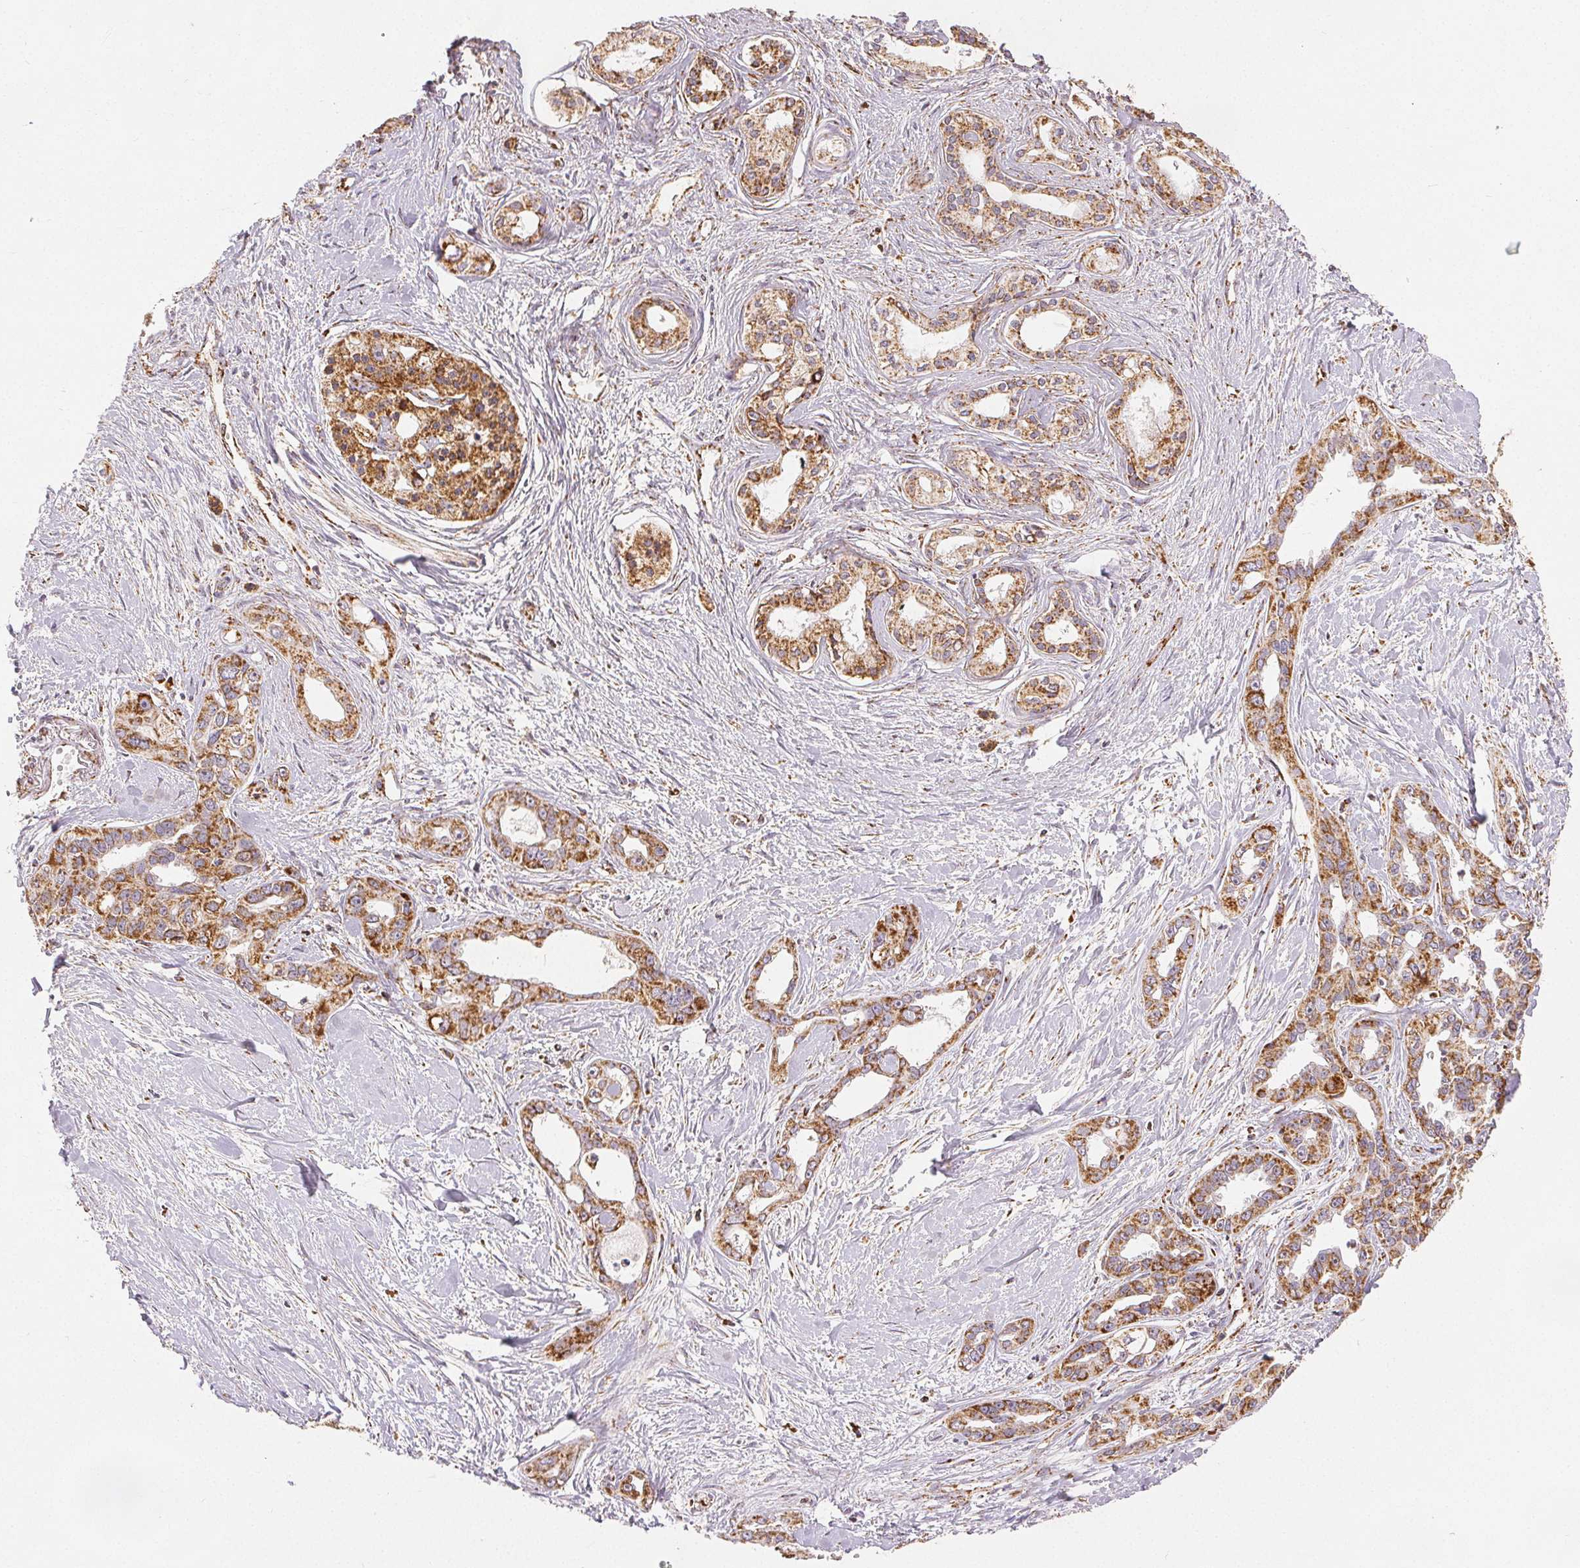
{"staining": {"intensity": "moderate", "quantity": ">75%", "location": "cytoplasmic/membranous"}, "tissue": "pancreatic cancer", "cell_type": "Tumor cells", "image_type": "cancer", "snomed": [{"axis": "morphology", "description": "Adenocarcinoma, NOS"}, {"axis": "topography", "description": "Pancreas"}], "caption": "The histopathology image reveals a brown stain indicating the presence of a protein in the cytoplasmic/membranous of tumor cells in adenocarcinoma (pancreatic). The protein of interest is stained brown, and the nuclei are stained in blue (DAB IHC with brightfield microscopy, high magnification).", "gene": "SDHB", "patient": {"sex": "female", "age": 50}}